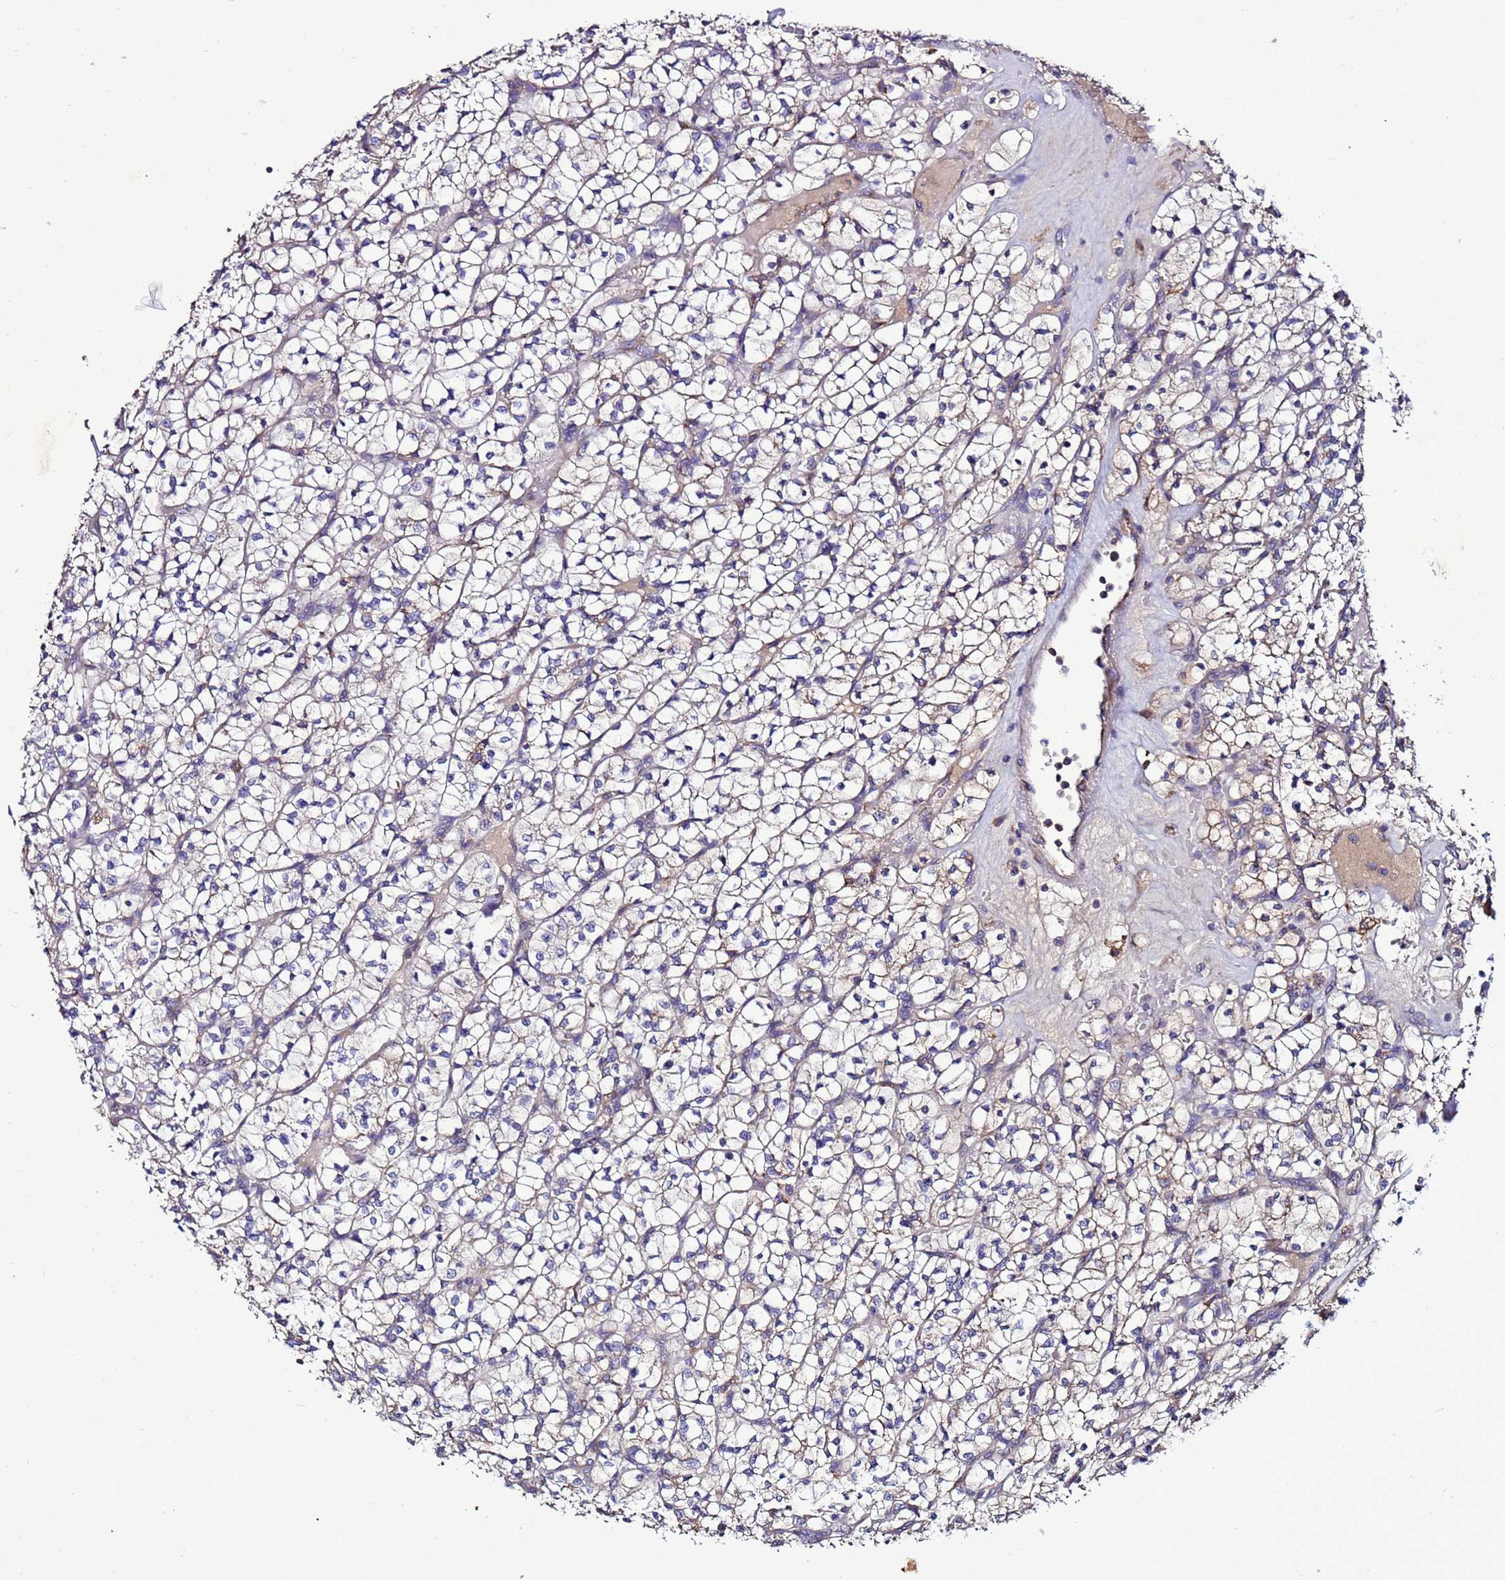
{"staining": {"intensity": "weak", "quantity": "<25%", "location": "cytoplasmic/membranous"}, "tissue": "renal cancer", "cell_type": "Tumor cells", "image_type": "cancer", "snomed": [{"axis": "morphology", "description": "Adenocarcinoma, NOS"}, {"axis": "topography", "description": "Kidney"}], "caption": "IHC histopathology image of human renal adenocarcinoma stained for a protein (brown), which reveals no positivity in tumor cells.", "gene": "ANTKMT", "patient": {"sex": "female", "age": 64}}